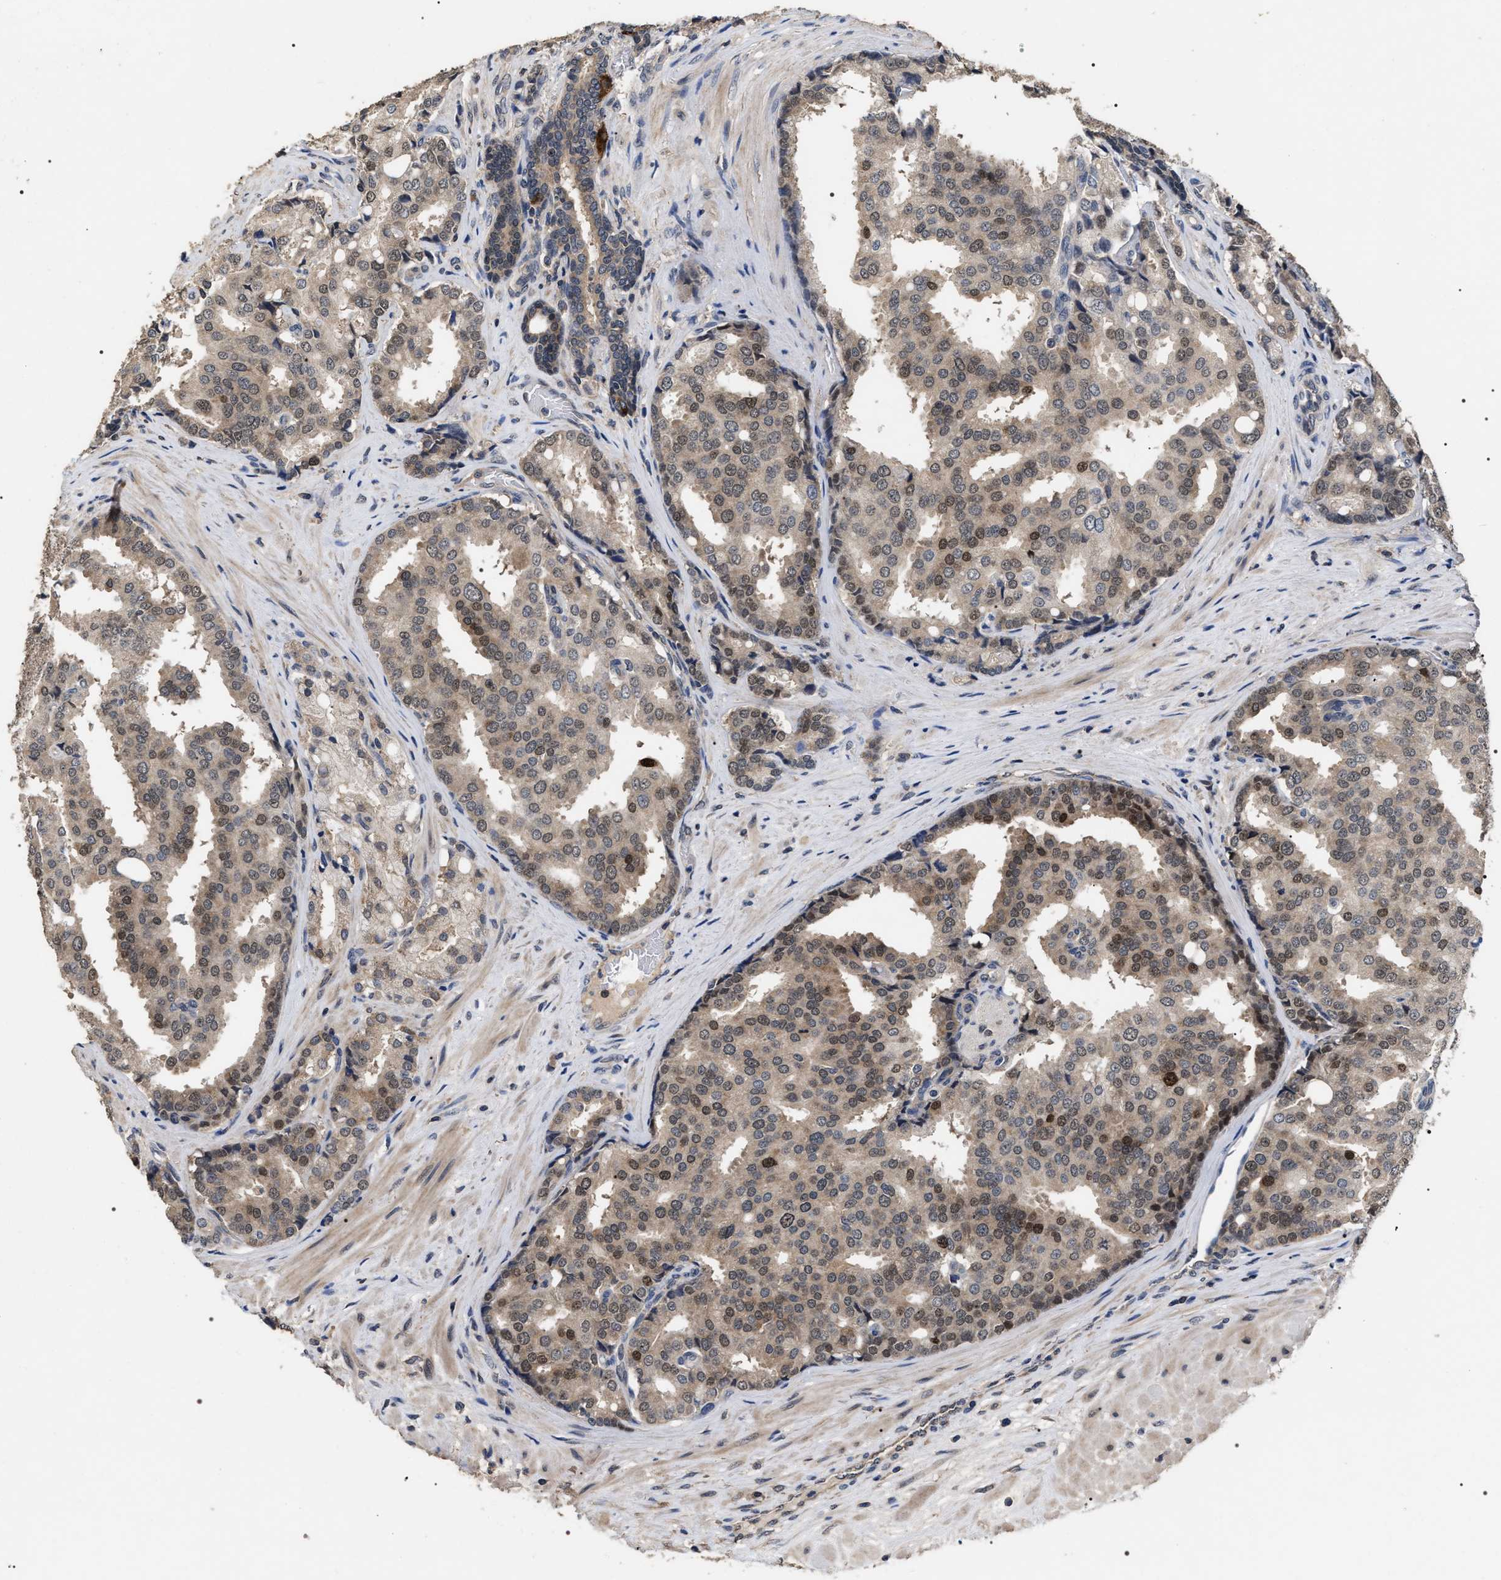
{"staining": {"intensity": "moderate", "quantity": "25%-75%", "location": "cytoplasmic/membranous,nuclear"}, "tissue": "prostate cancer", "cell_type": "Tumor cells", "image_type": "cancer", "snomed": [{"axis": "morphology", "description": "Adenocarcinoma, High grade"}, {"axis": "topography", "description": "Prostate"}], "caption": "High-power microscopy captured an IHC histopathology image of prostate cancer (adenocarcinoma (high-grade)), revealing moderate cytoplasmic/membranous and nuclear positivity in about 25%-75% of tumor cells.", "gene": "UPF3A", "patient": {"sex": "male", "age": 50}}